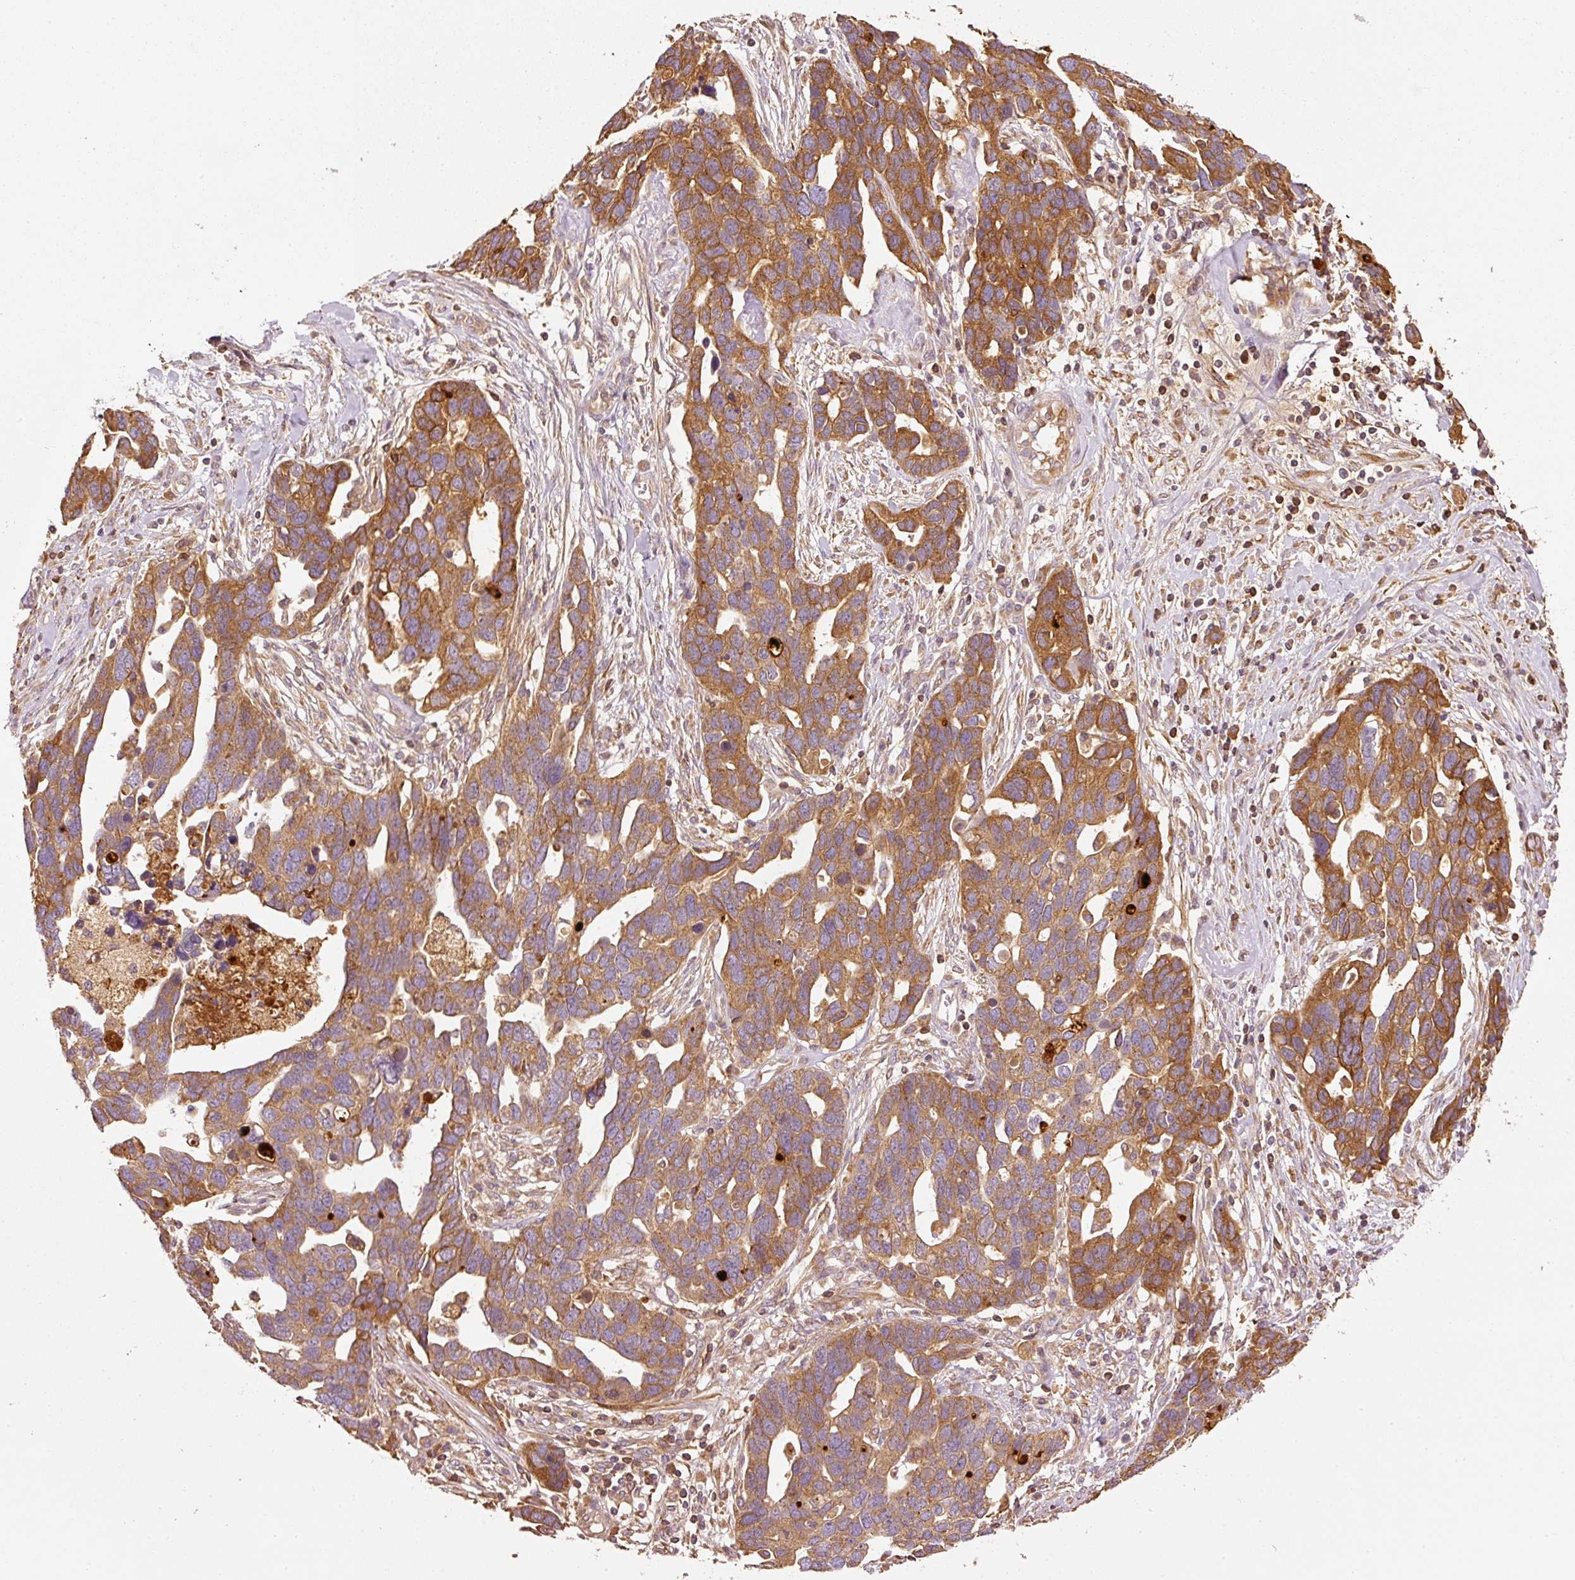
{"staining": {"intensity": "strong", "quantity": ">75%", "location": "cytoplasmic/membranous"}, "tissue": "ovarian cancer", "cell_type": "Tumor cells", "image_type": "cancer", "snomed": [{"axis": "morphology", "description": "Cystadenocarcinoma, serous, NOS"}, {"axis": "topography", "description": "Ovary"}], "caption": "Protein positivity by IHC reveals strong cytoplasmic/membranous staining in about >75% of tumor cells in ovarian cancer (serous cystadenocarcinoma).", "gene": "SERPING1", "patient": {"sex": "female", "age": 54}}